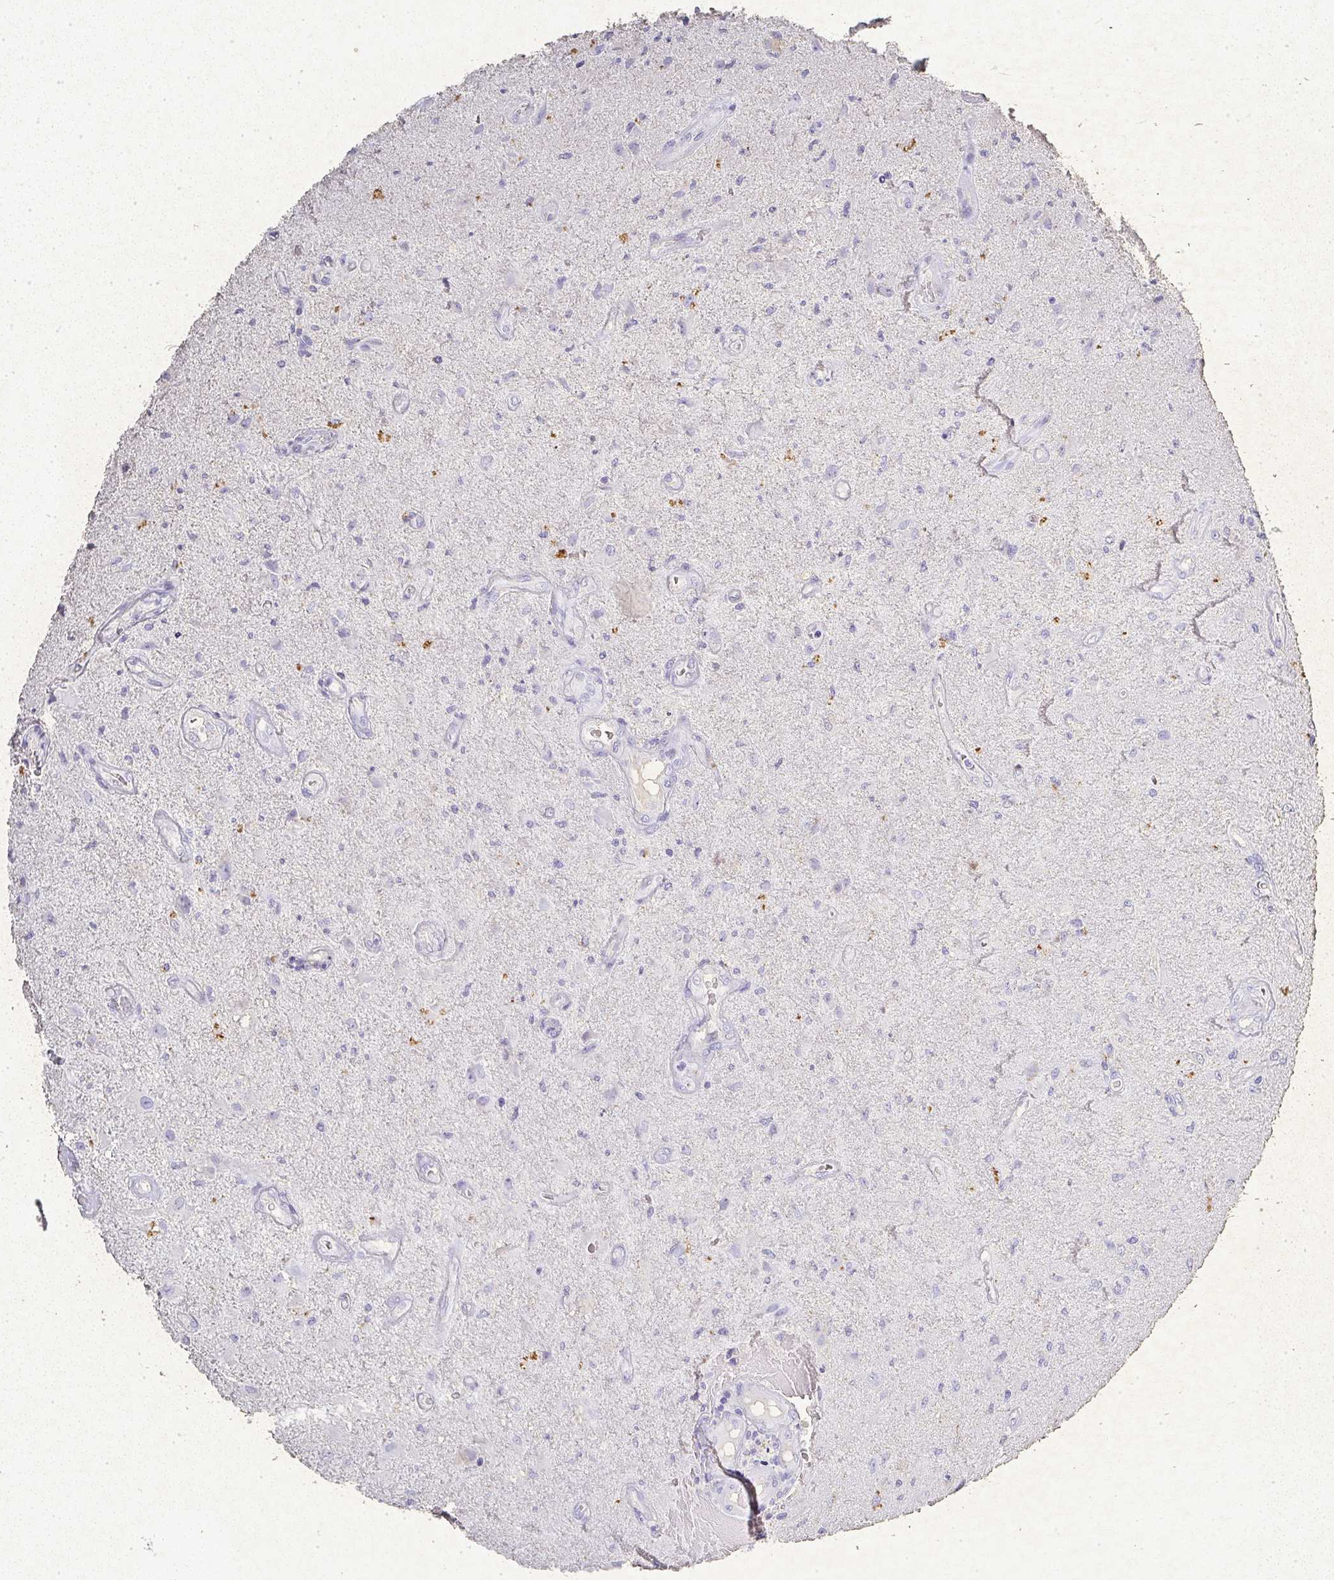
{"staining": {"intensity": "negative", "quantity": "none", "location": "none"}, "tissue": "glioma", "cell_type": "Tumor cells", "image_type": "cancer", "snomed": [{"axis": "morphology", "description": "Glioma, malignant, High grade"}, {"axis": "topography", "description": "Brain"}], "caption": "An immunohistochemistry histopathology image of malignant high-grade glioma is shown. There is no staining in tumor cells of malignant high-grade glioma. (DAB IHC visualized using brightfield microscopy, high magnification).", "gene": "RPS2", "patient": {"sex": "male", "age": 67}}